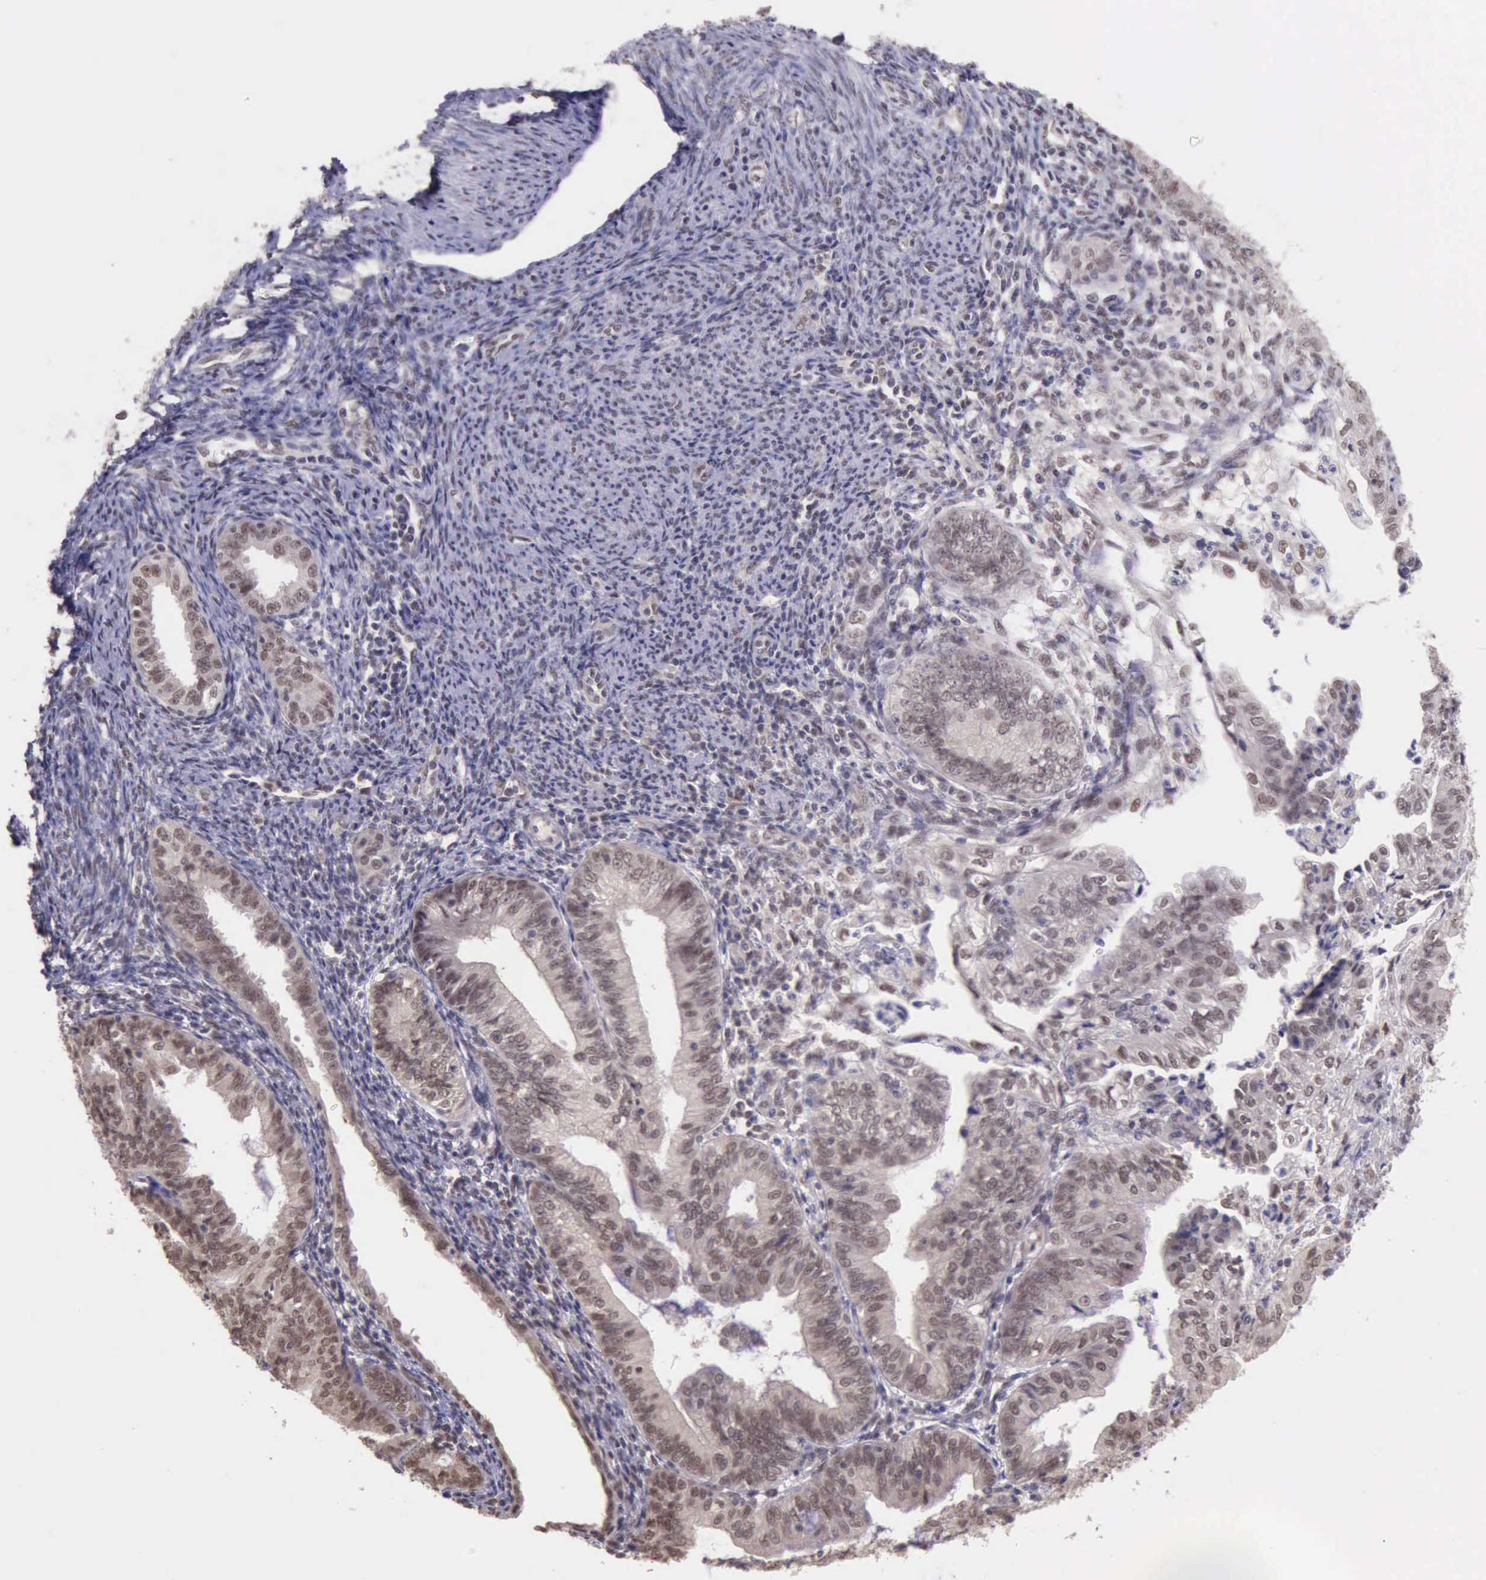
{"staining": {"intensity": "moderate", "quantity": ">75%", "location": "nuclear"}, "tissue": "endometrial cancer", "cell_type": "Tumor cells", "image_type": "cancer", "snomed": [{"axis": "morphology", "description": "Adenocarcinoma, NOS"}, {"axis": "topography", "description": "Endometrium"}], "caption": "Moderate nuclear staining for a protein is present in approximately >75% of tumor cells of endometrial cancer (adenocarcinoma) using immunohistochemistry.", "gene": "PRPF39", "patient": {"sex": "female", "age": 55}}